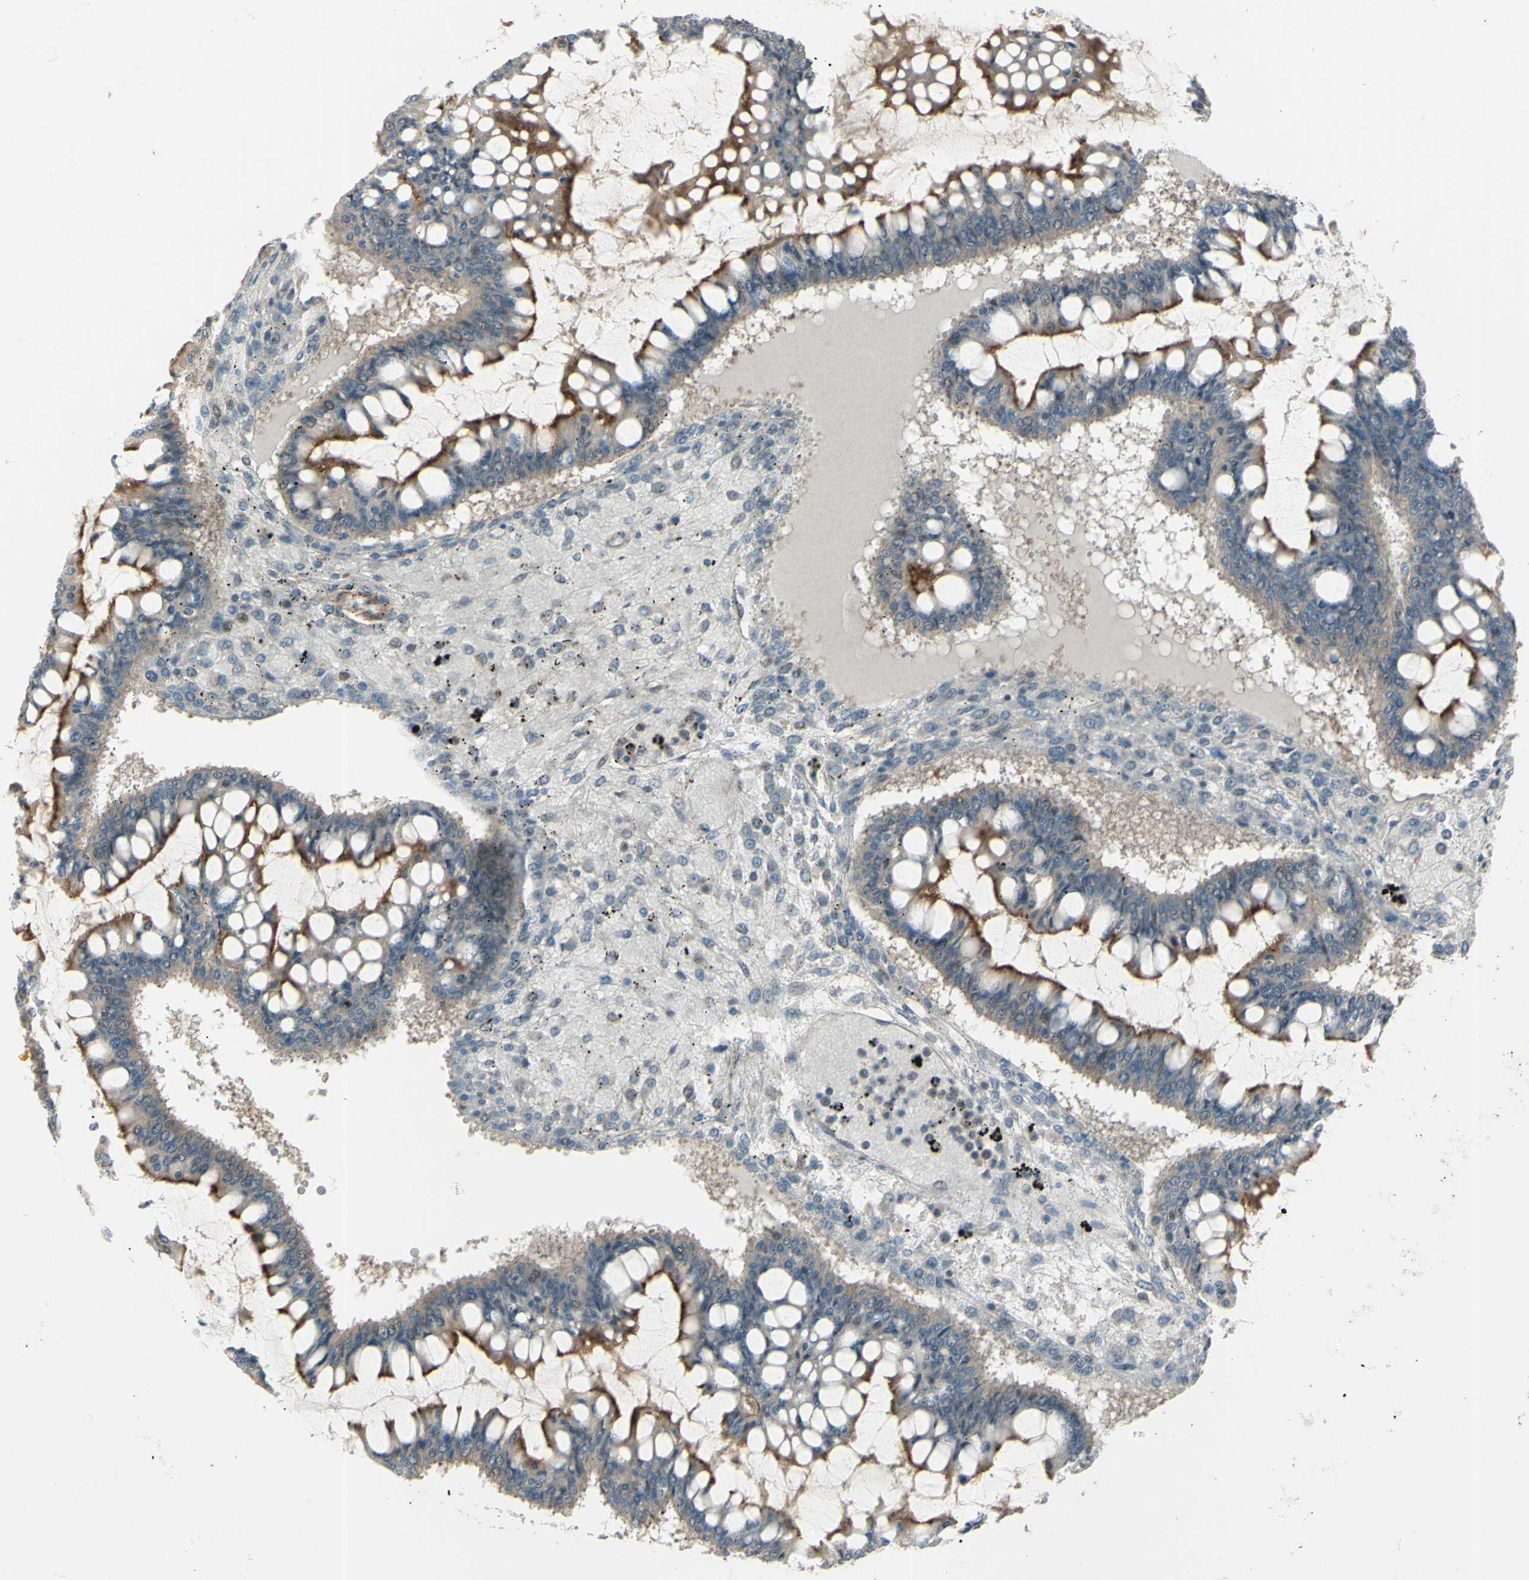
{"staining": {"intensity": "moderate", "quantity": ">75%", "location": "cytoplasmic/membranous"}, "tissue": "ovarian cancer", "cell_type": "Tumor cells", "image_type": "cancer", "snomed": [{"axis": "morphology", "description": "Cystadenocarcinoma, mucinous, NOS"}, {"axis": "topography", "description": "Ovary"}], "caption": "Ovarian cancer tissue exhibits moderate cytoplasmic/membranous staining in about >75% of tumor cells", "gene": "LMTK2", "patient": {"sex": "female", "age": 73}}